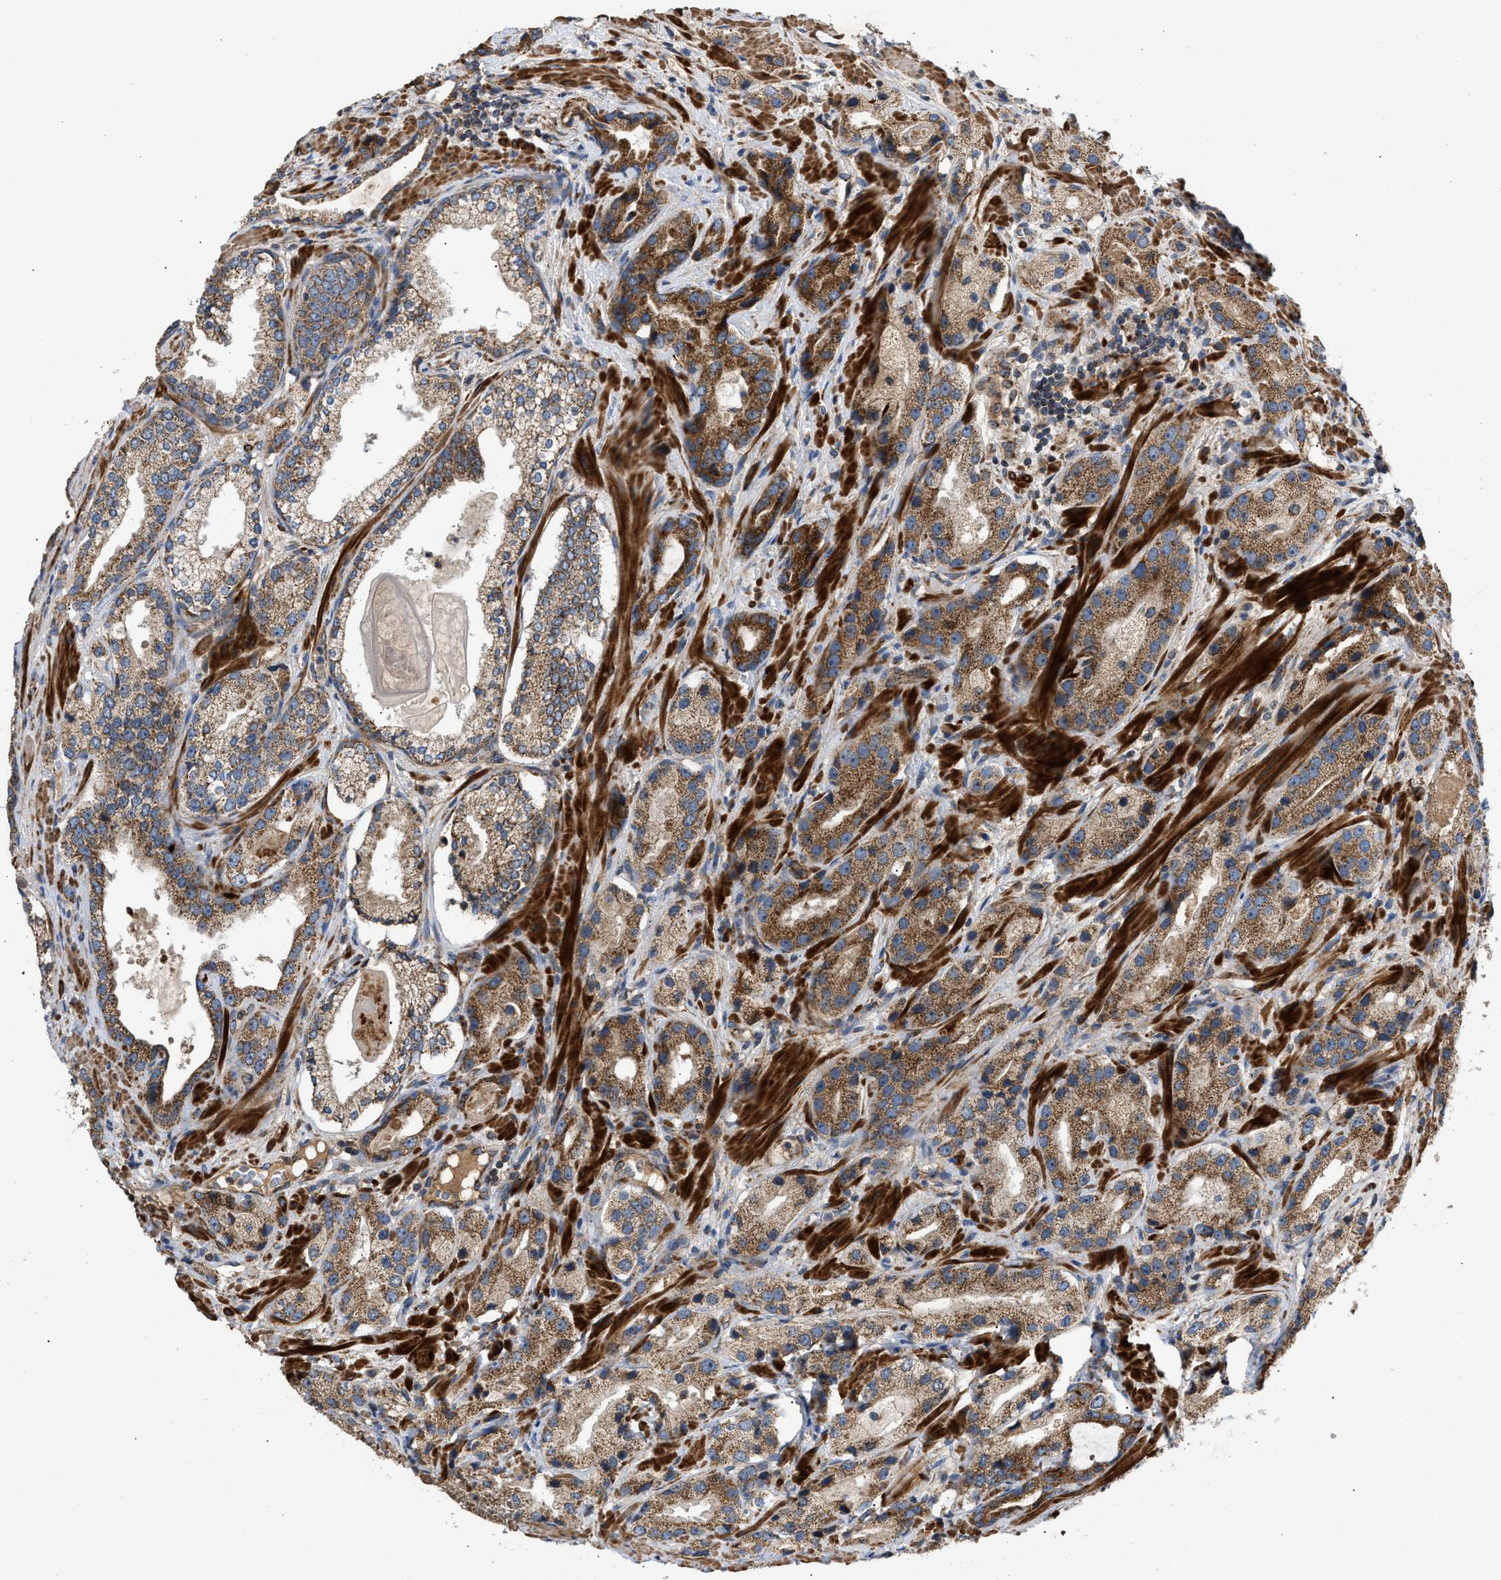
{"staining": {"intensity": "moderate", "quantity": ">75%", "location": "cytoplasmic/membranous"}, "tissue": "prostate cancer", "cell_type": "Tumor cells", "image_type": "cancer", "snomed": [{"axis": "morphology", "description": "Adenocarcinoma, High grade"}, {"axis": "topography", "description": "Prostate"}], "caption": "Human prostate high-grade adenocarcinoma stained with a brown dye displays moderate cytoplasmic/membranous positive staining in approximately >75% of tumor cells.", "gene": "TACO1", "patient": {"sex": "male", "age": 63}}